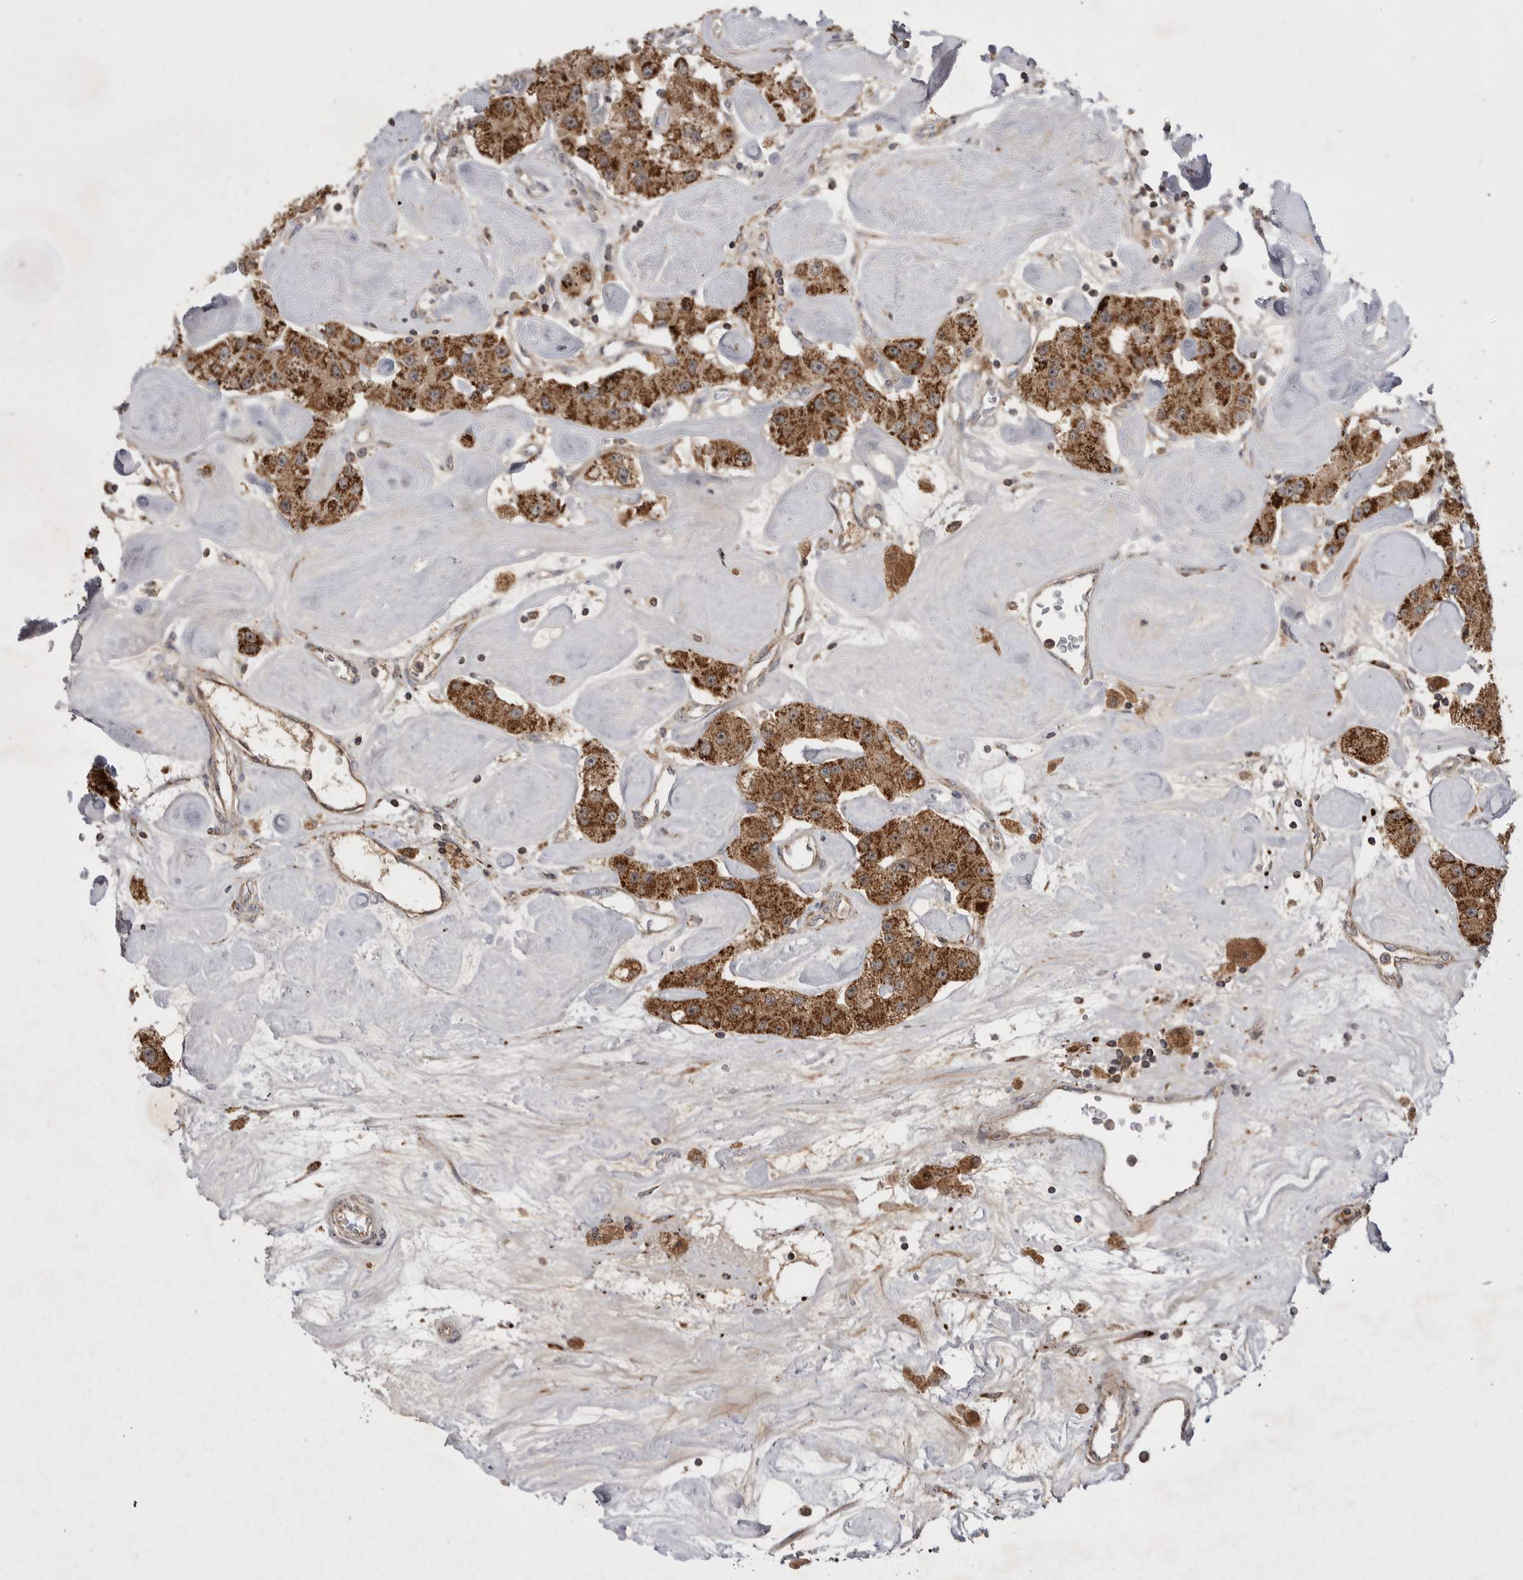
{"staining": {"intensity": "strong", "quantity": ">75%", "location": "cytoplasmic/membranous"}, "tissue": "carcinoid", "cell_type": "Tumor cells", "image_type": "cancer", "snomed": [{"axis": "morphology", "description": "Carcinoid, malignant, NOS"}, {"axis": "topography", "description": "Pancreas"}], "caption": "An image of human malignant carcinoid stained for a protein shows strong cytoplasmic/membranous brown staining in tumor cells.", "gene": "KYAT3", "patient": {"sex": "male", "age": 41}}